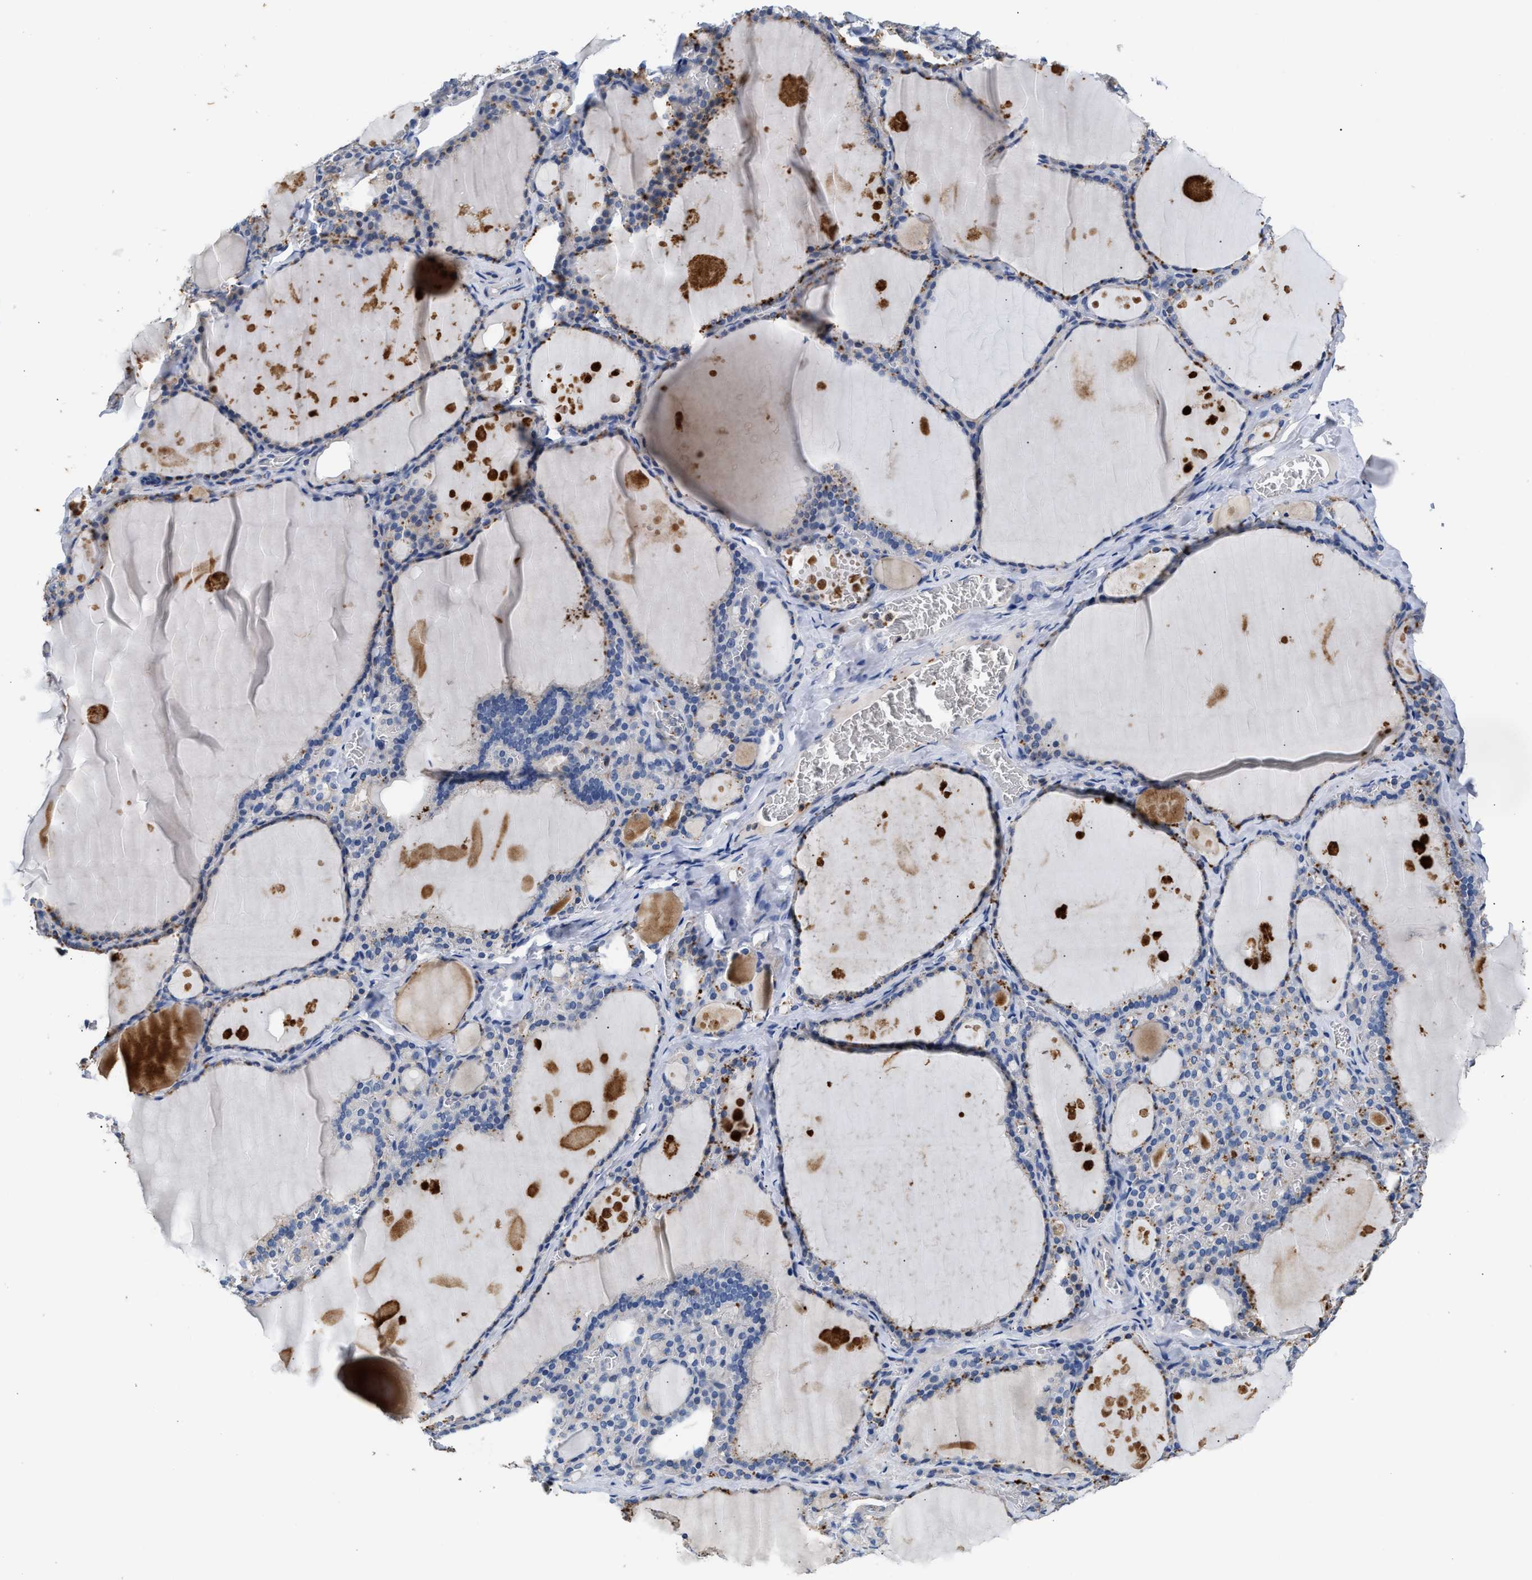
{"staining": {"intensity": "weak", "quantity": "<25%", "location": "cytoplasmic/membranous"}, "tissue": "thyroid gland", "cell_type": "Glandular cells", "image_type": "normal", "snomed": [{"axis": "morphology", "description": "Normal tissue, NOS"}, {"axis": "topography", "description": "Thyroid gland"}], "caption": "This image is of normal thyroid gland stained with immunohistochemistry (IHC) to label a protein in brown with the nuclei are counter-stained blue. There is no positivity in glandular cells.", "gene": "CCDC171", "patient": {"sex": "male", "age": 56}}